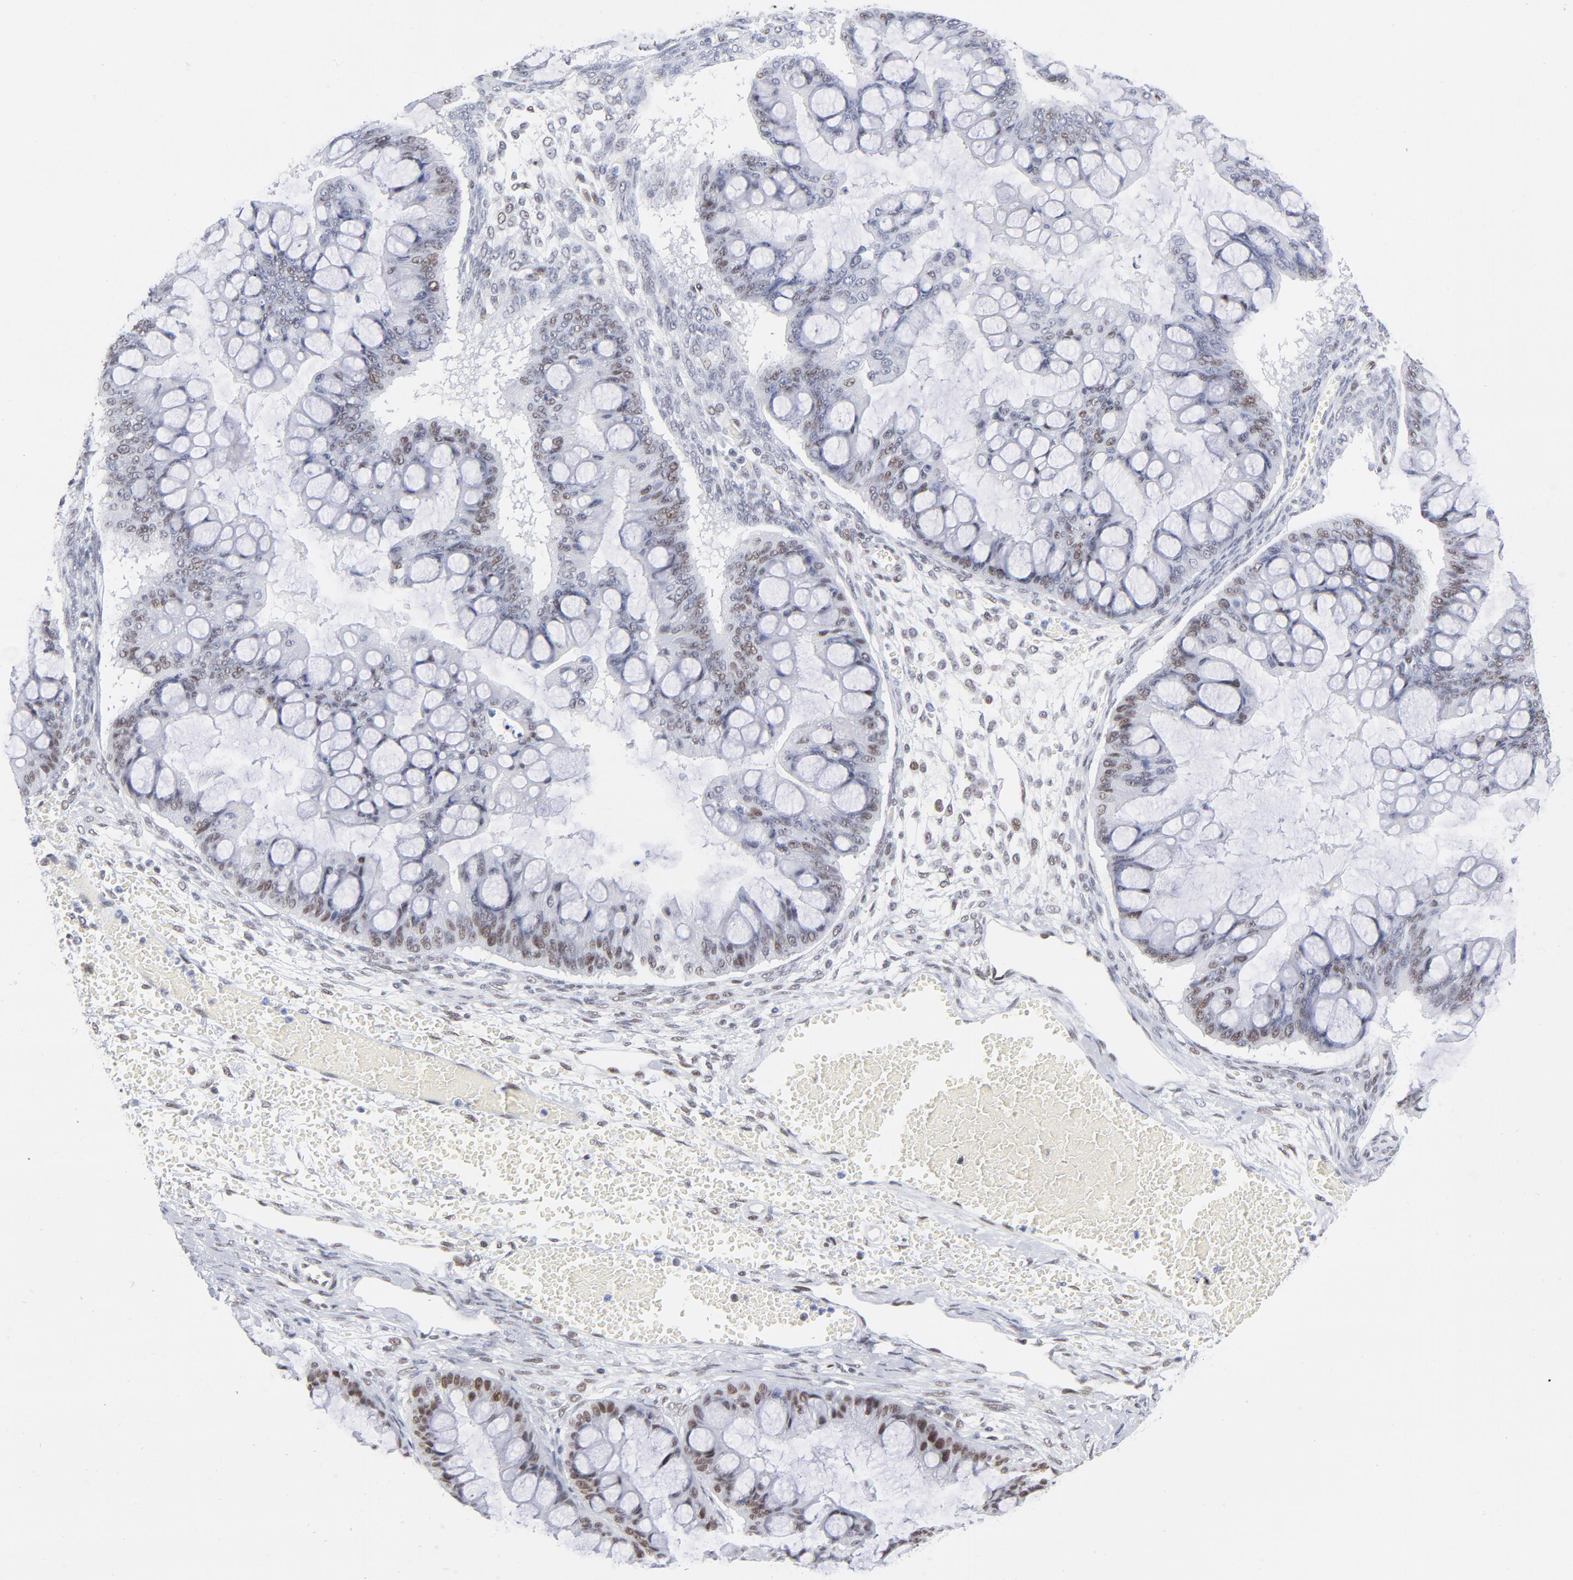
{"staining": {"intensity": "weak", "quantity": "25%-75%", "location": "nuclear"}, "tissue": "ovarian cancer", "cell_type": "Tumor cells", "image_type": "cancer", "snomed": [{"axis": "morphology", "description": "Cystadenocarcinoma, mucinous, NOS"}, {"axis": "topography", "description": "Ovary"}], "caption": "A brown stain highlights weak nuclear positivity of a protein in ovarian cancer tumor cells.", "gene": "ATF2", "patient": {"sex": "female", "age": 73}}